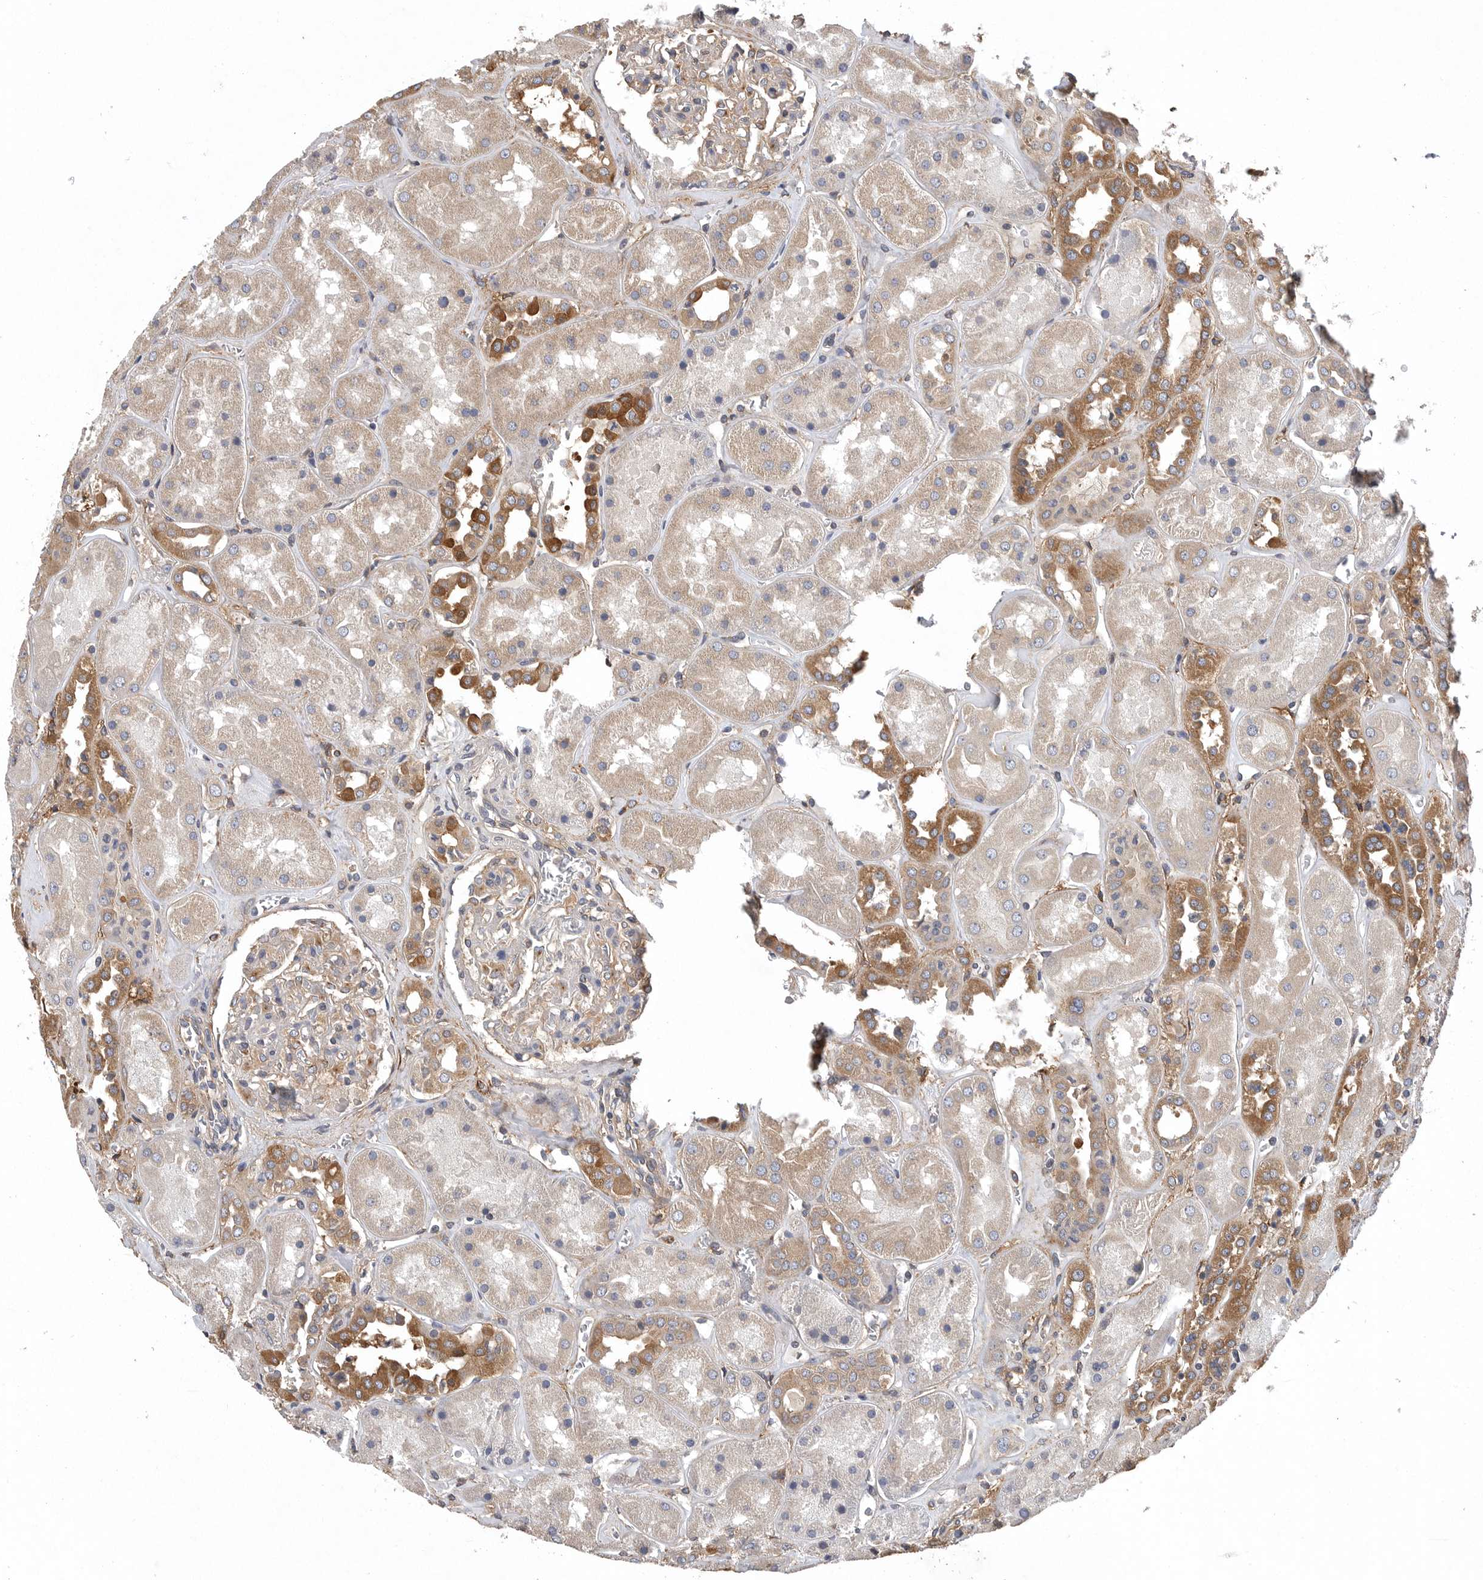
{"staining": {"intensity": "moderate", "quantity": "<25%", "location": "cytoplasmic/membranous"}, "tissue": "kidney", "cell_type": "Cells in glomeruli", "image_type": "normal", "snomed": [{"axis": "morphology", "description": "Normal tissue, NOS"}, {"axis": "topography", "description": "Kidney"}], "caption": "Kidney stained with IHC displays moderate cytoplasmic/membranous staining in approximately <25% of cells in glomeruli.", "gene": "OXR1", "patient": {"sex": "male", "age": 70}}